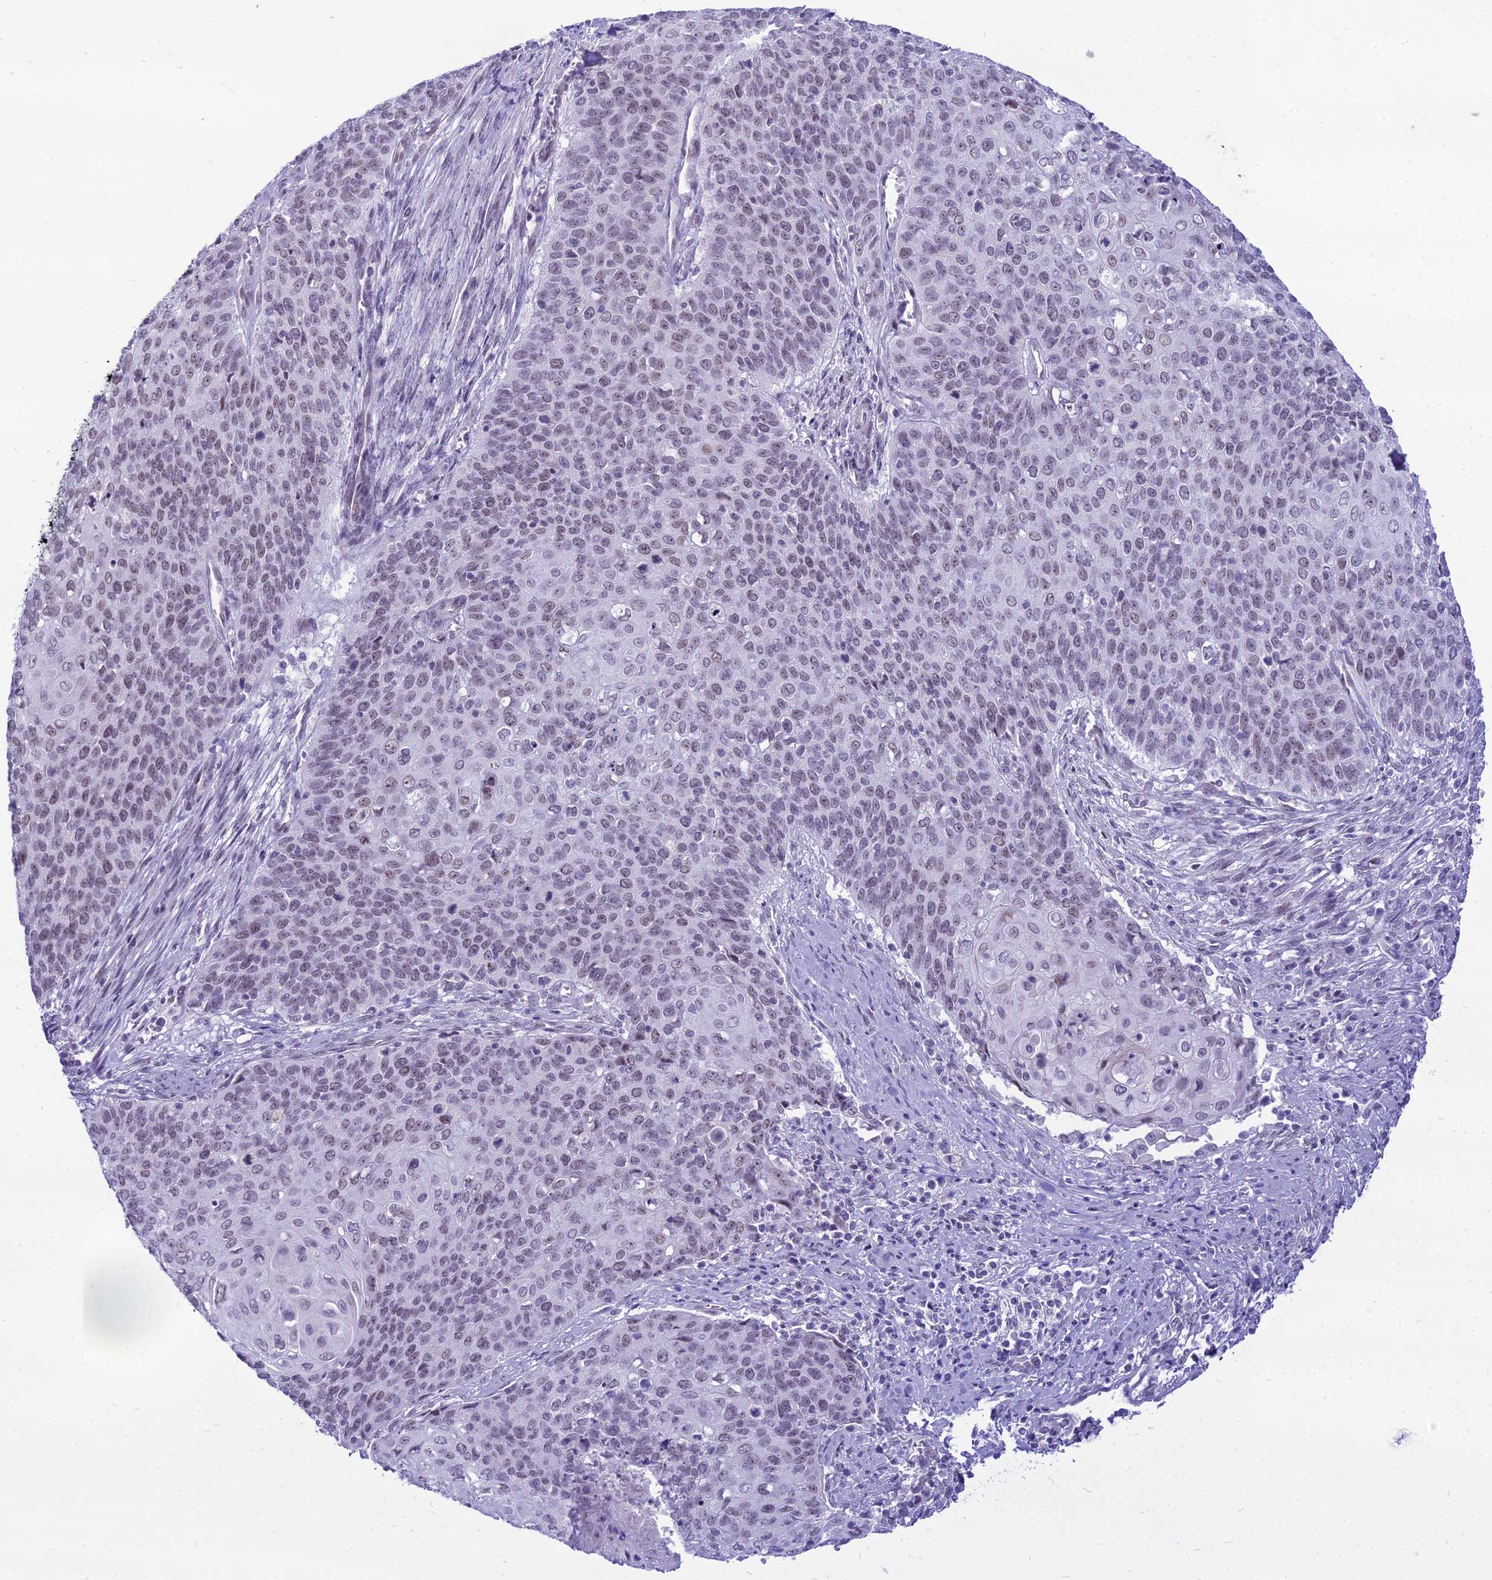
{"staining": {"intensity": "weak", "quantity": "25%-75%", "location": "nuclear"}, "tissue": "cervical cancer", "cell_type": "Tumor cells", "image_type": "cancer", "snomed": [{"axis": "morphology", "description": "Squamous cell carcinoma, NOS"}, {"axis": "topography", "description": "Cervix"}], "caption": "Immunohistochemistry (IHC) (DAB) staining of cervical squamous cell carcinoma reveals weak nuclear protein expression in about 25%-75% of tumor cells.", "gene": "DHX40", "patient": {"sex": "female", "age": 39}}